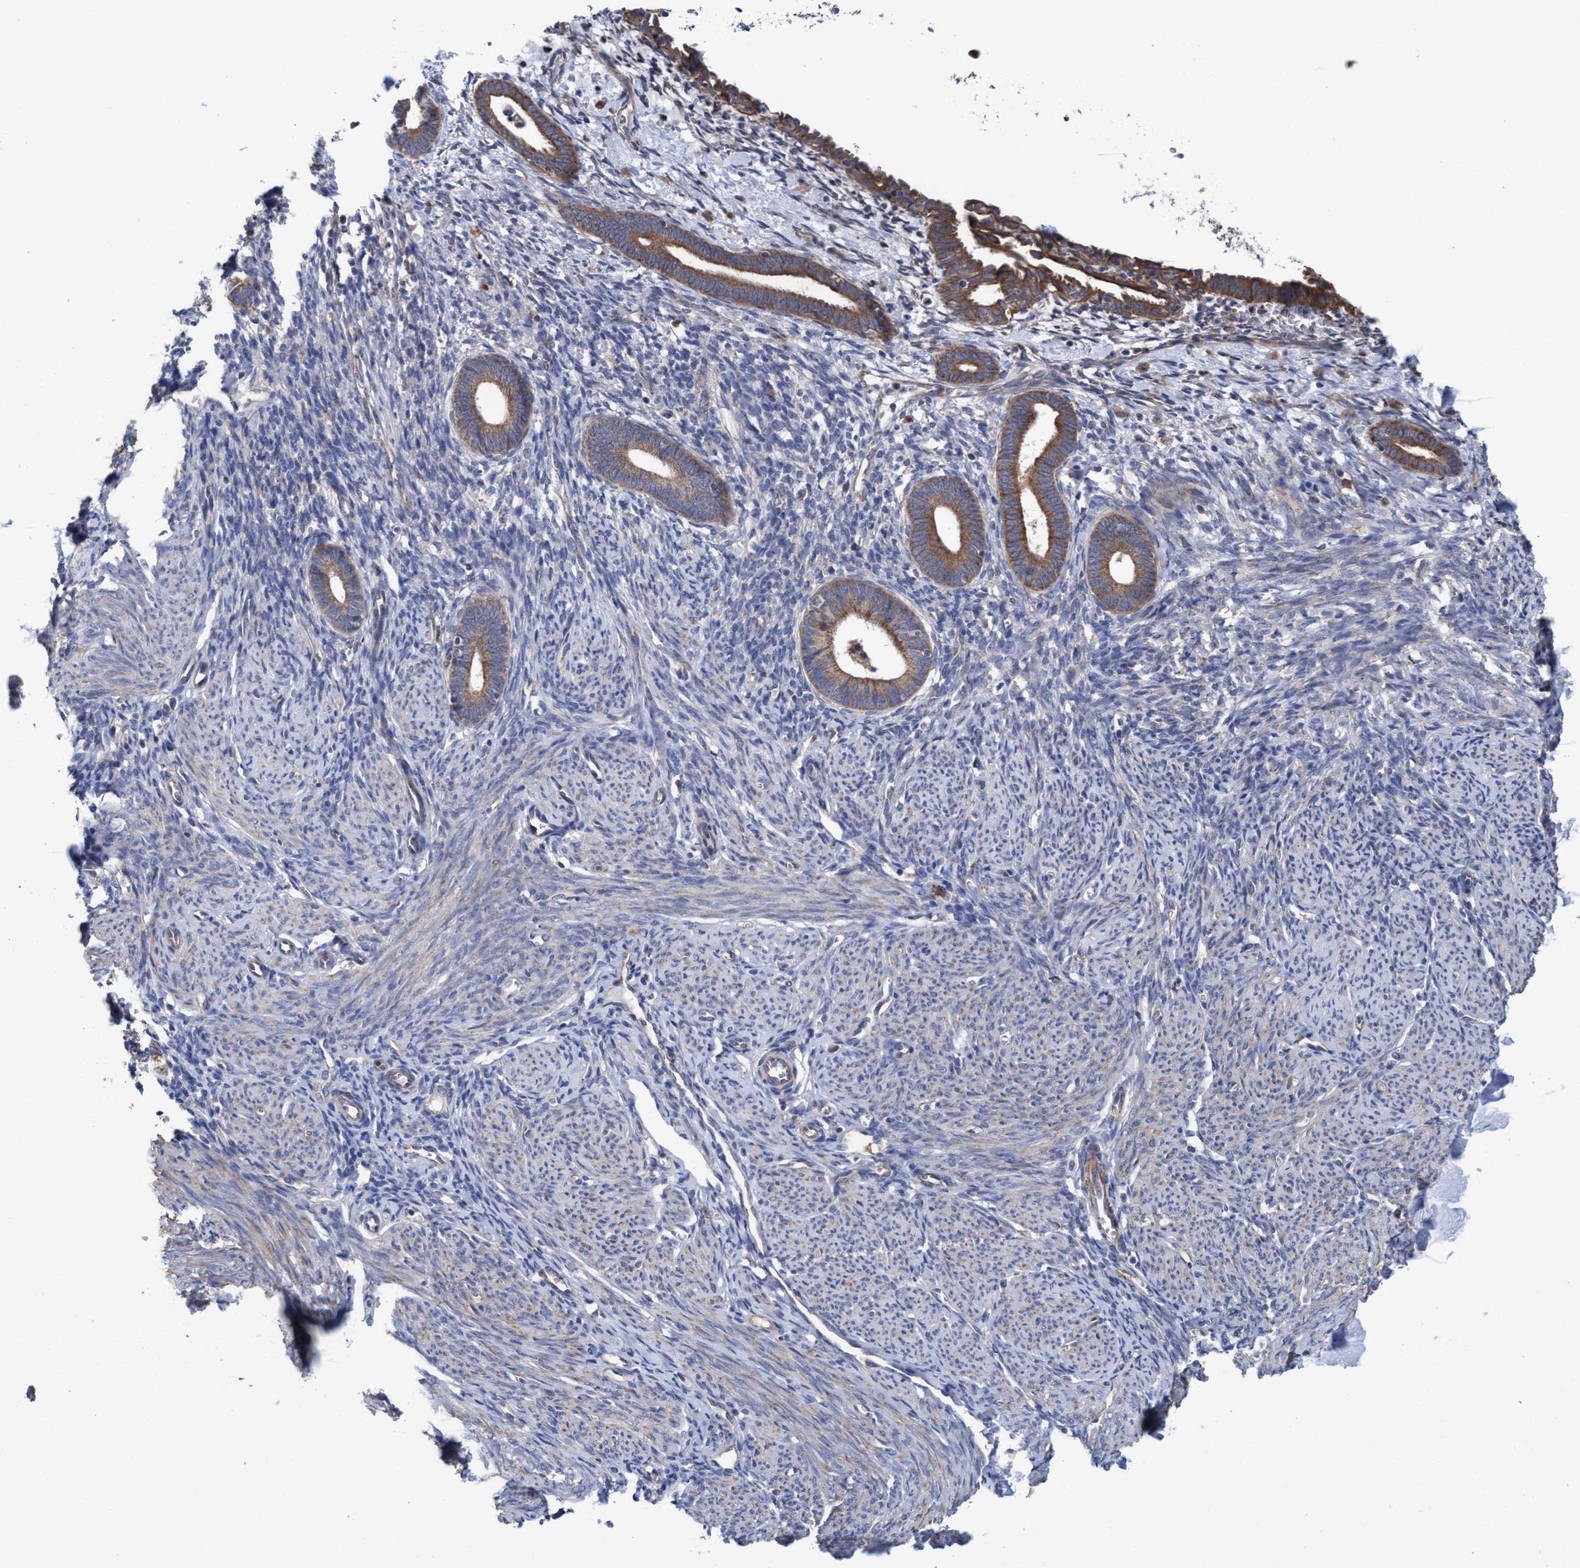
{"staining": {"intensity": "negative", "quantity": "none", "location": "none"}, "tissue": "endometrium", "cell_type": "Cells in endometrial stroma", "image_type": "normal", "snomed": [{"axis": "morphology", "description": "Normal tissue, NOS"}, {"axis": "topography", "description": "Endometrium"}], "caption": "The photomicrograph reveals no staining of cells in endometrial stroma in unremarkable endometrium.", "gene": "MRPL38", "patient": {"sex": "female", "age": 46}}